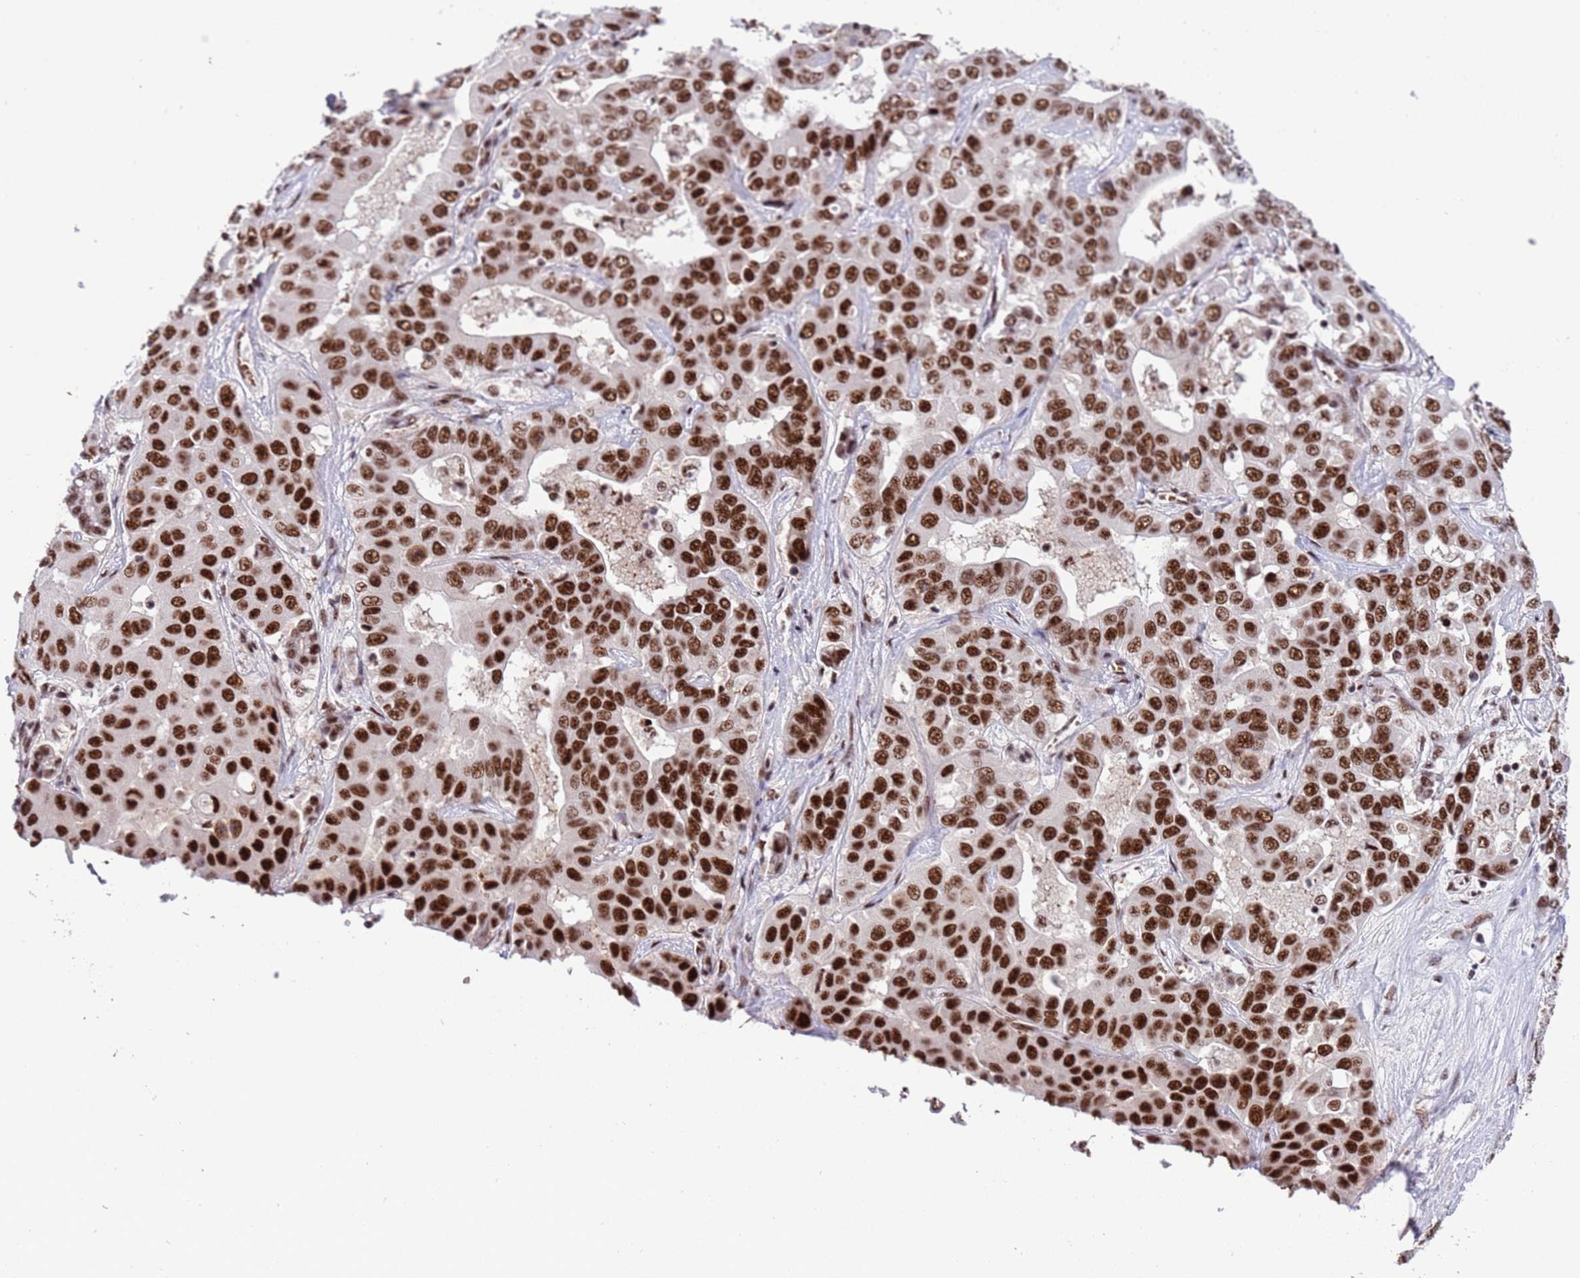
{"staining": {"intensity": "strong", "quantity": ">75%", "location": "nuclear"}, "tissue": "liver cancer", "cell_type": "Tumor cells", "image_type": "cancer", "snomed": [{"axis": "morphology", "description": "Cholangiocarcinoma"}, {"axis": "topography", "description": "Liver"}], "caption": "DAB immunohistochemical staining of human cholangiocarcinoma (liver) demonstrates strong nuclear protein expression in about >75% of tumor cells.", "gene": "THOC2", "patient": {"sex": "female", "age": 52}}